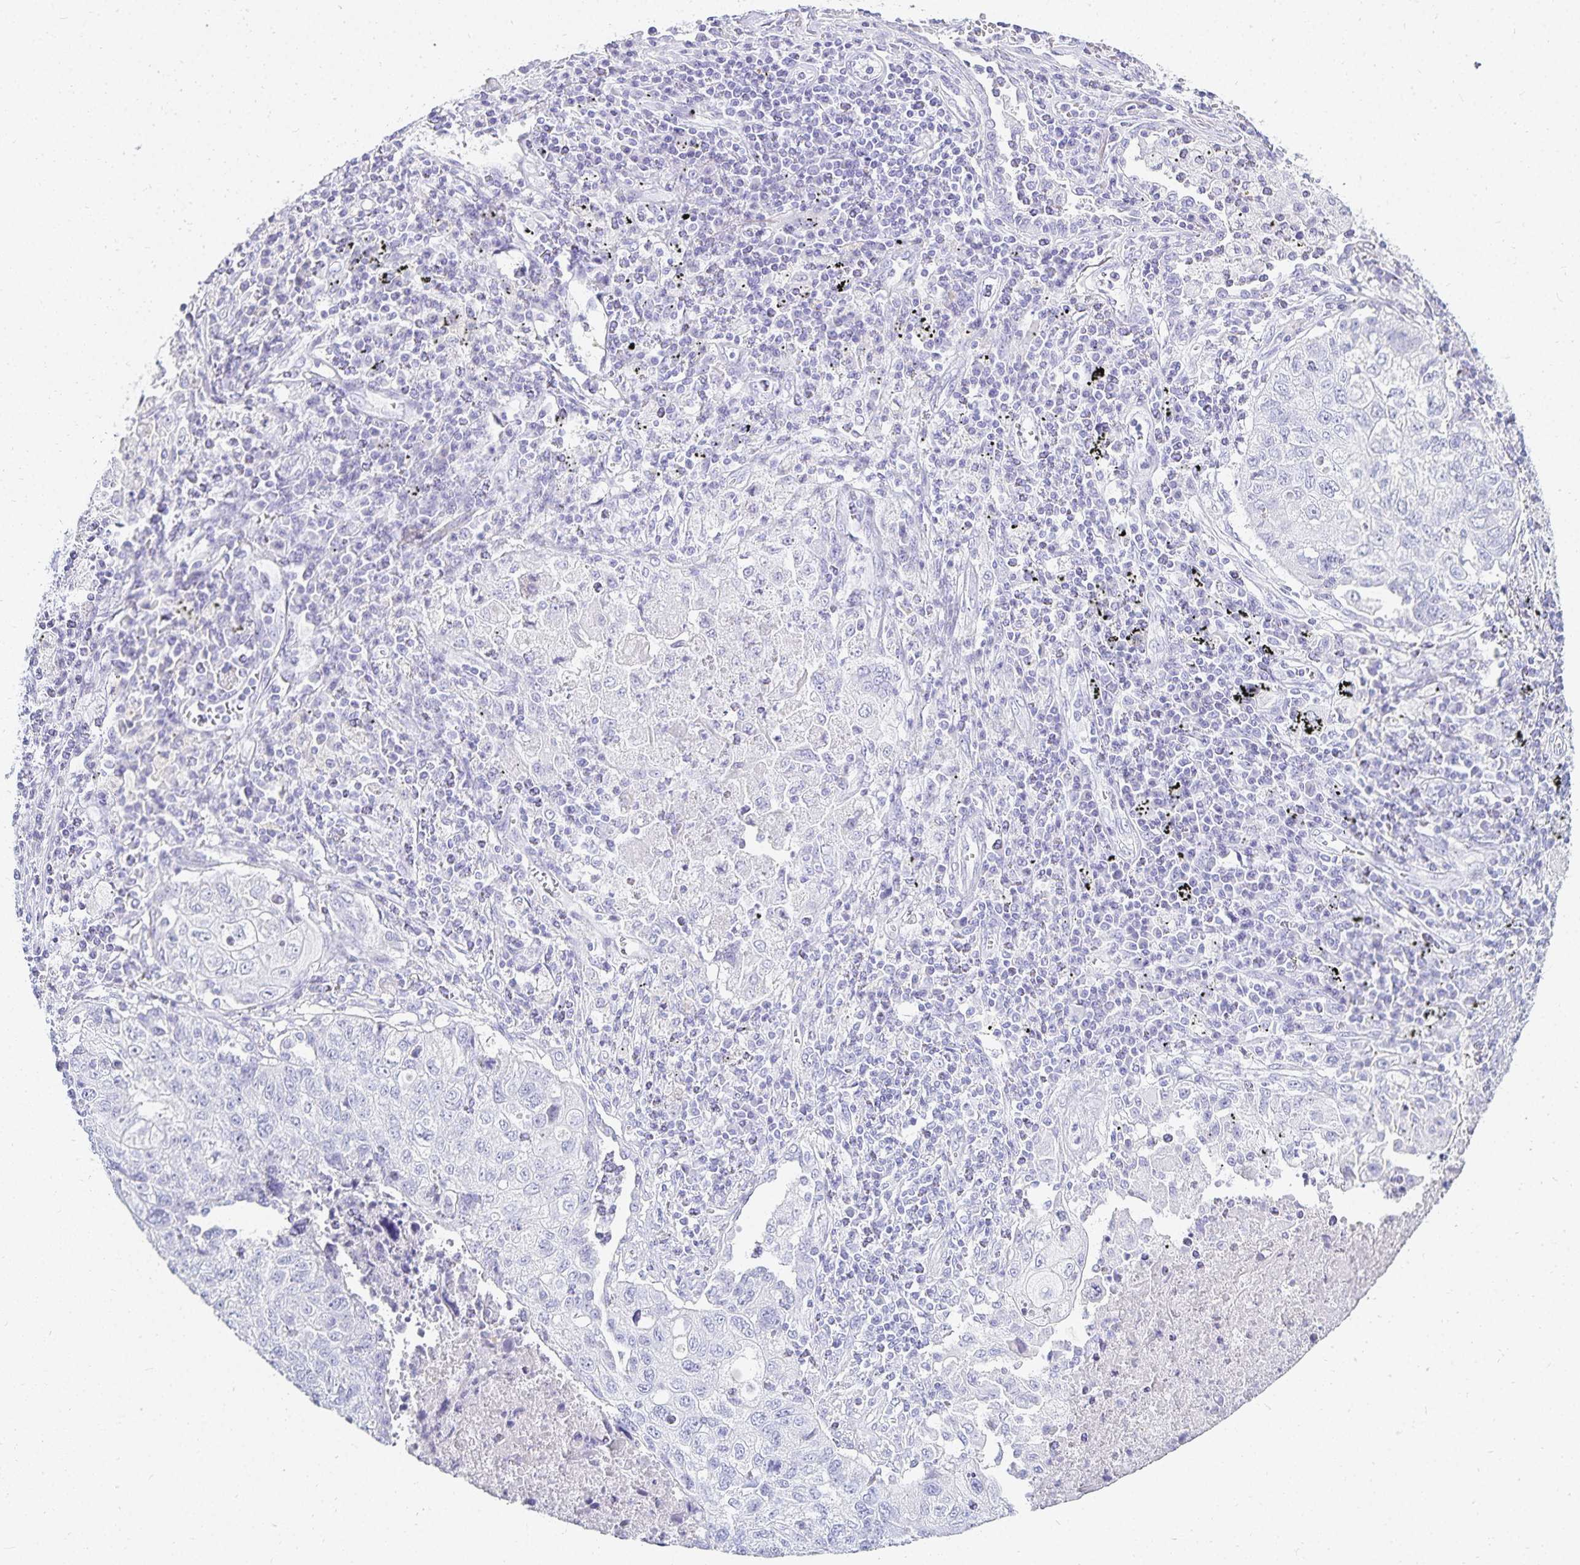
{"staining": {"intensity": "negative", "quantity": "none", "location": "none"}, "tissue": "lung cancer", "cell_type": "Tumor cells", "image_type": "cancer", "snomed": [{"axis": "morphology", "description": "Normal morphology"}, {"axis": "morphology", "description": "Aneuploidy"}, {"axis": "morphology", "description": "Squamous cell carcinoma, NOS"}, {"axis": "topography", "description": "Lymph node"}, {"axis": "topography", "description": "Lung"}], "caption": "There is no significant expression in tumor cells of squamous cell carcinoma (lung). (Stains: DAB immunohistochemistry with hematoxylin counter stain, Microscopy: brightfield microscopy at high magnification).", "gene": "GP2", "patient": {"sex": "female", "age": 76}}